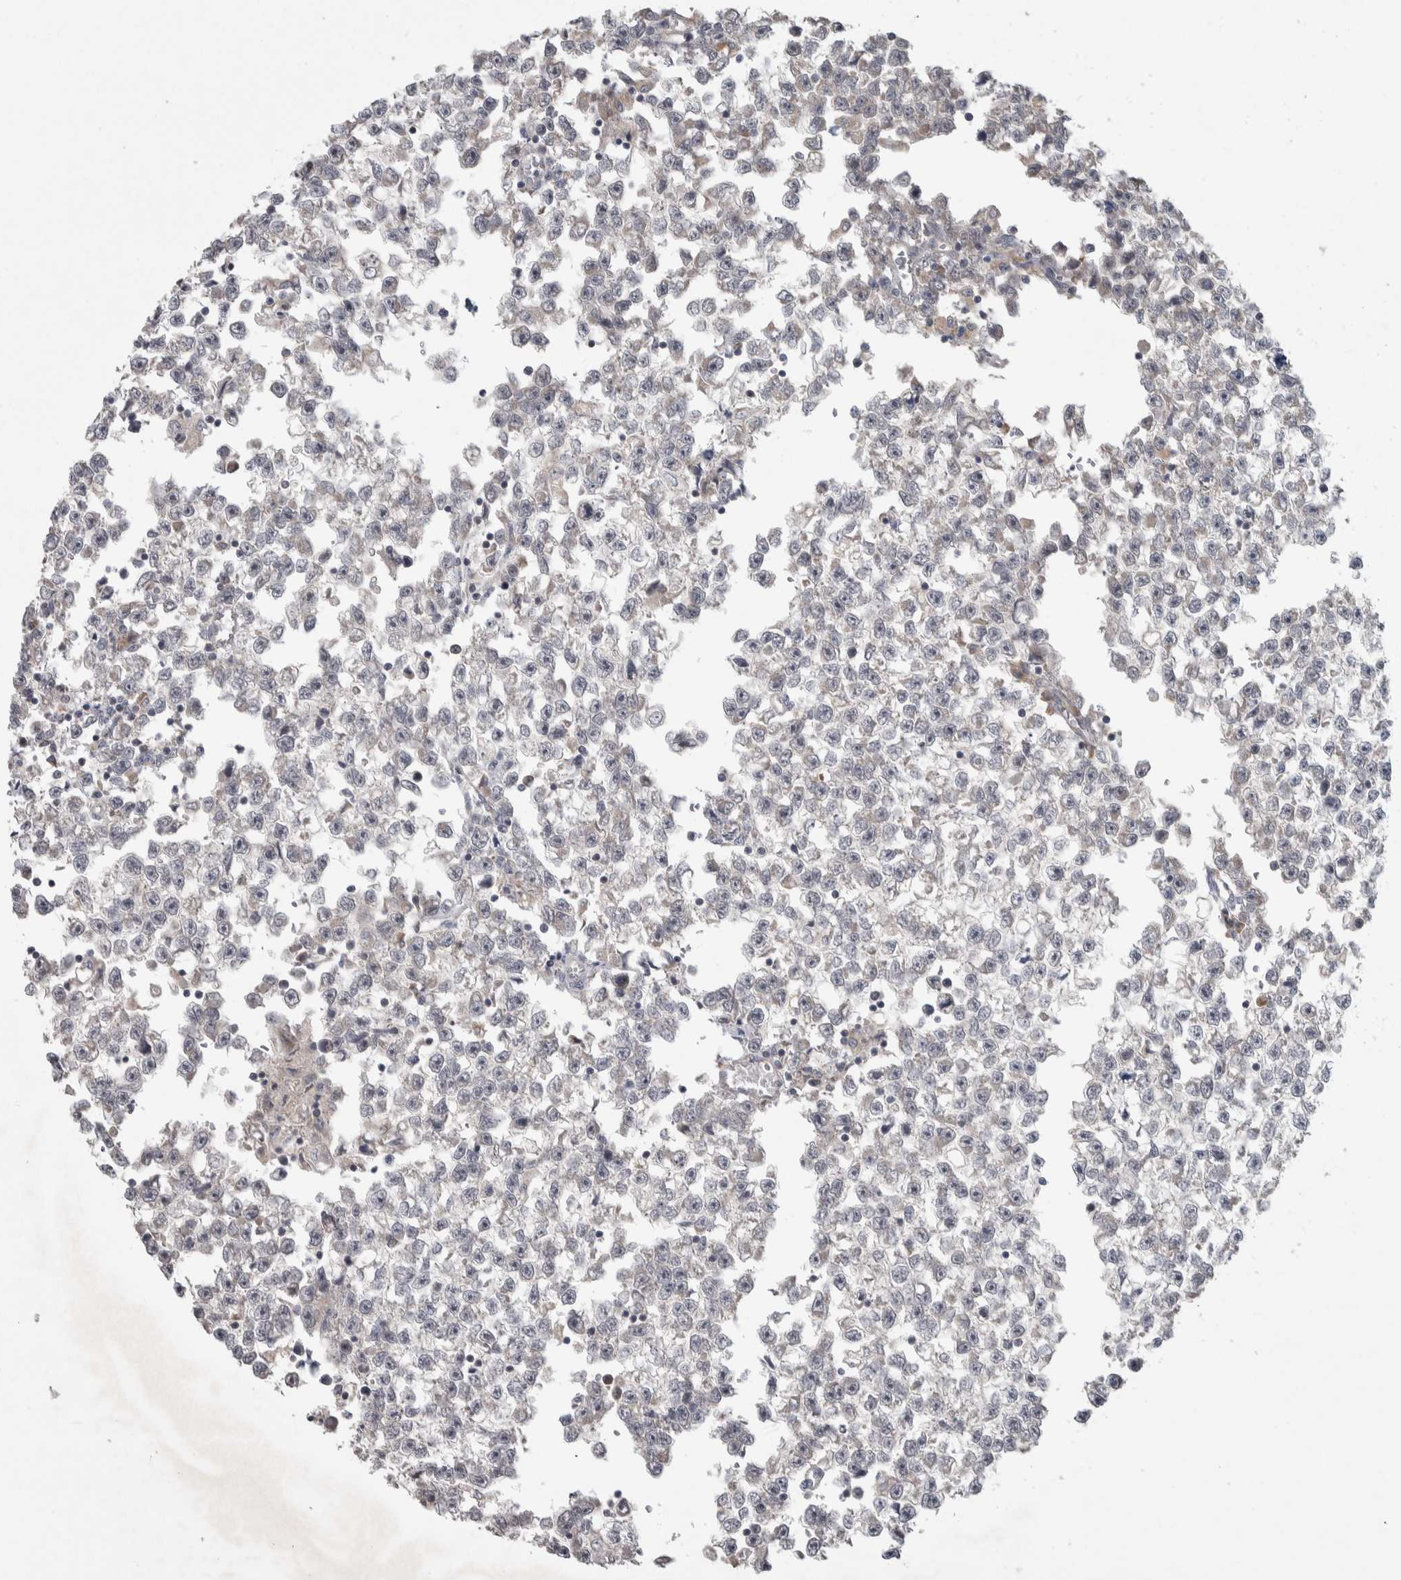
{"staining": {"intensity": "negative", "quantity": "none", "location": "none"}, "tissue": "testis cancer", "cell_type": "Tumor cells", "image_type": "cancer", "snomed": [{"axis": "morphology", "description": "Seminoma, NOS"}, {"axis": "morphology", "description": "Carcinoma, Embryonal, NOS"}, {"axis": "topography", "description": "Testis"}], "caption": "There is no significant staining in tumor cells of testis embryonal carcinoma. (DAB (3,3'-diaminobenzidine) immunohistochemistry visualized using brightfield microscopy, high magnification).", "gene": "SRP68", "patient": {"sex": "male", "age": 51}}